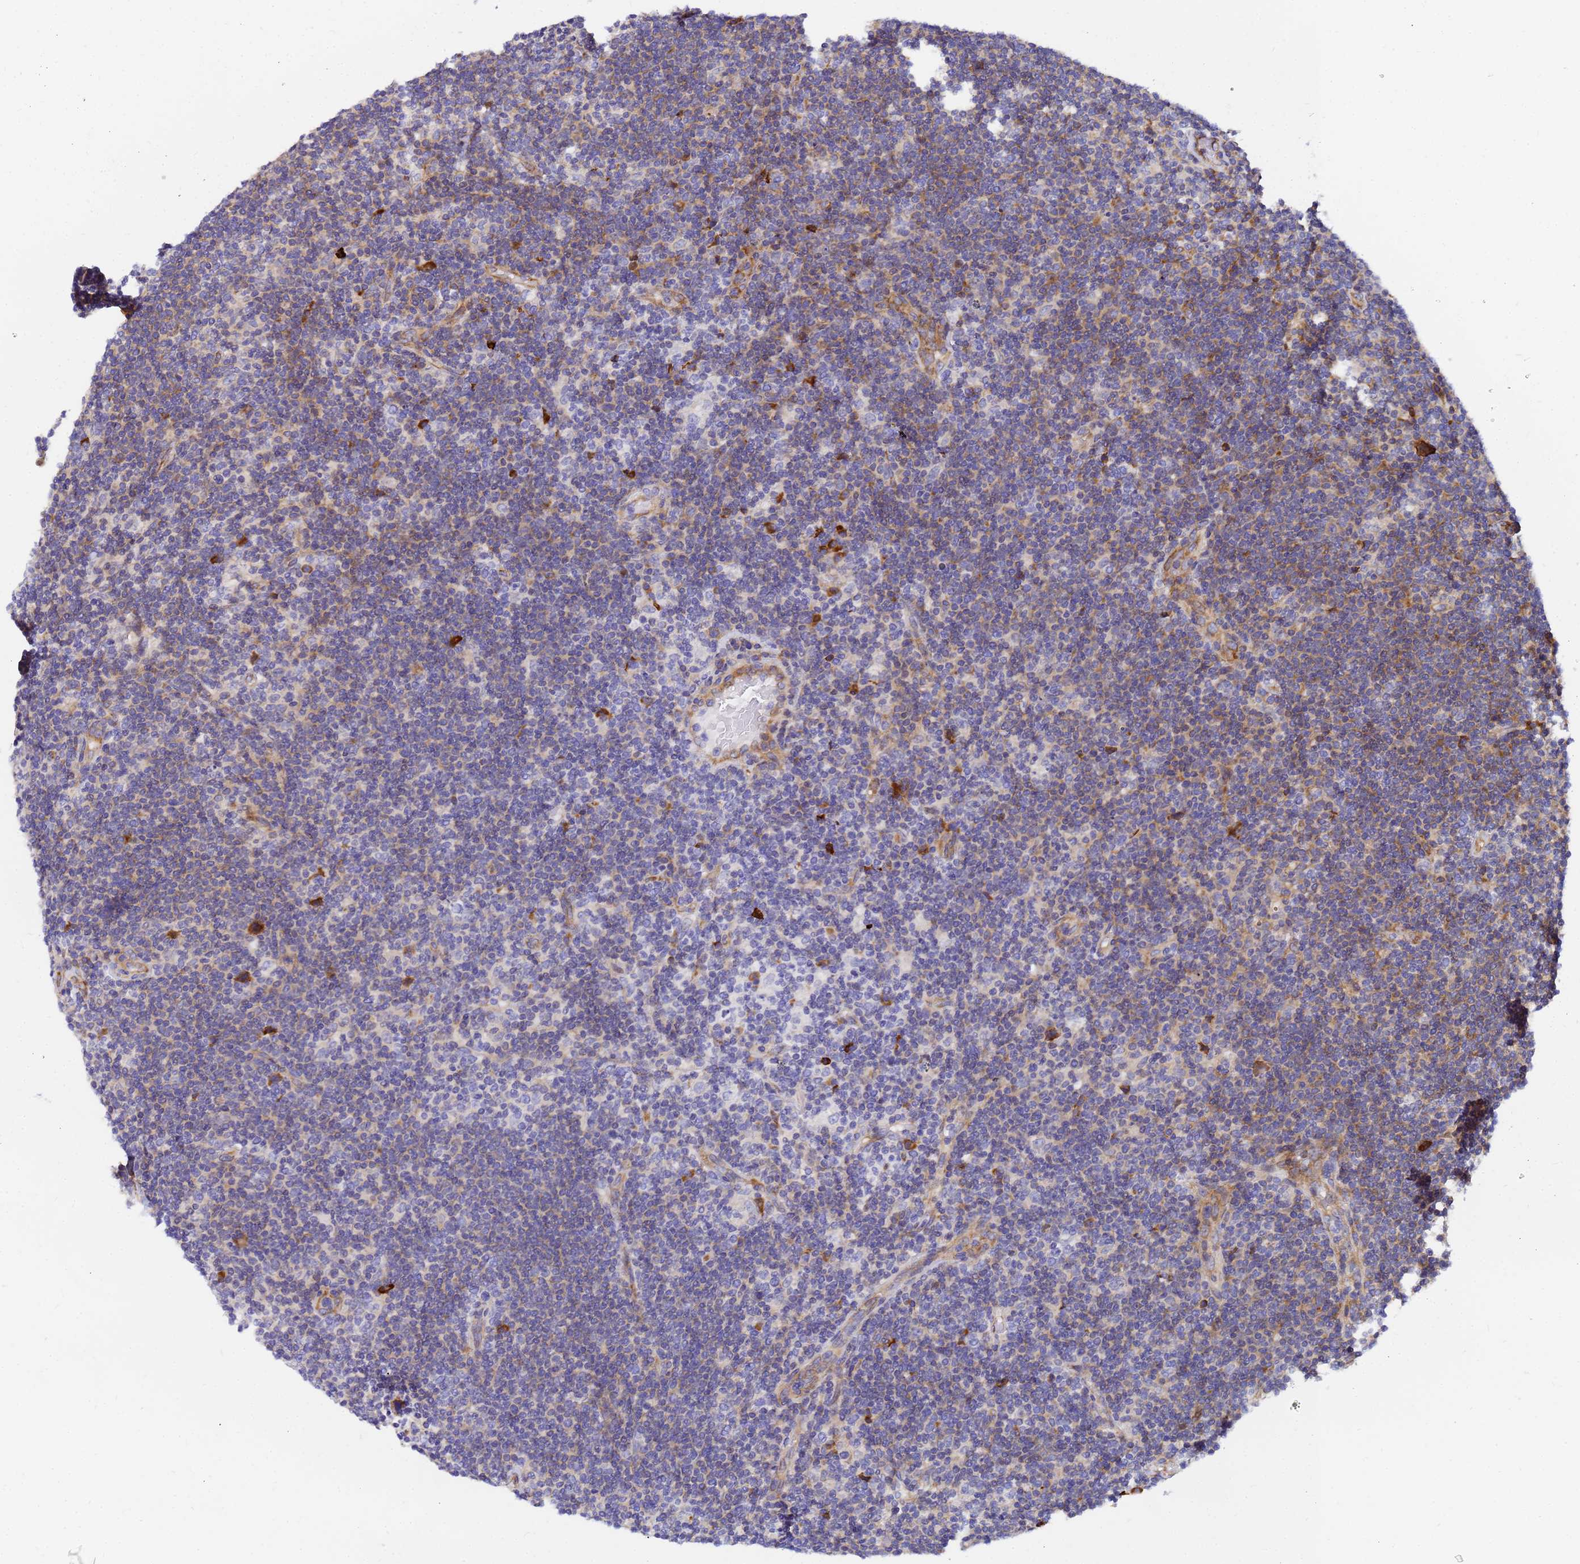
{"staining": {"intensity": "negative", "quantity": "none", "location": "none"}, "tissue": "lymphoma", "cell_type": "Tumor cells", "image_type": "cancer", "snomed": [{"axis": "morphology", "description": "Hodgkin's disease, NOS"}, {"axis": "topography", "description": "Lymph node"}], "caption": "High power microscopy histopathology image of an IHC photomicrograph of Hodgkin's disease, revealing no significant positivity in tumor cells.", "gene": "POM121", "patient": {"sex": "female", "age": 57}}